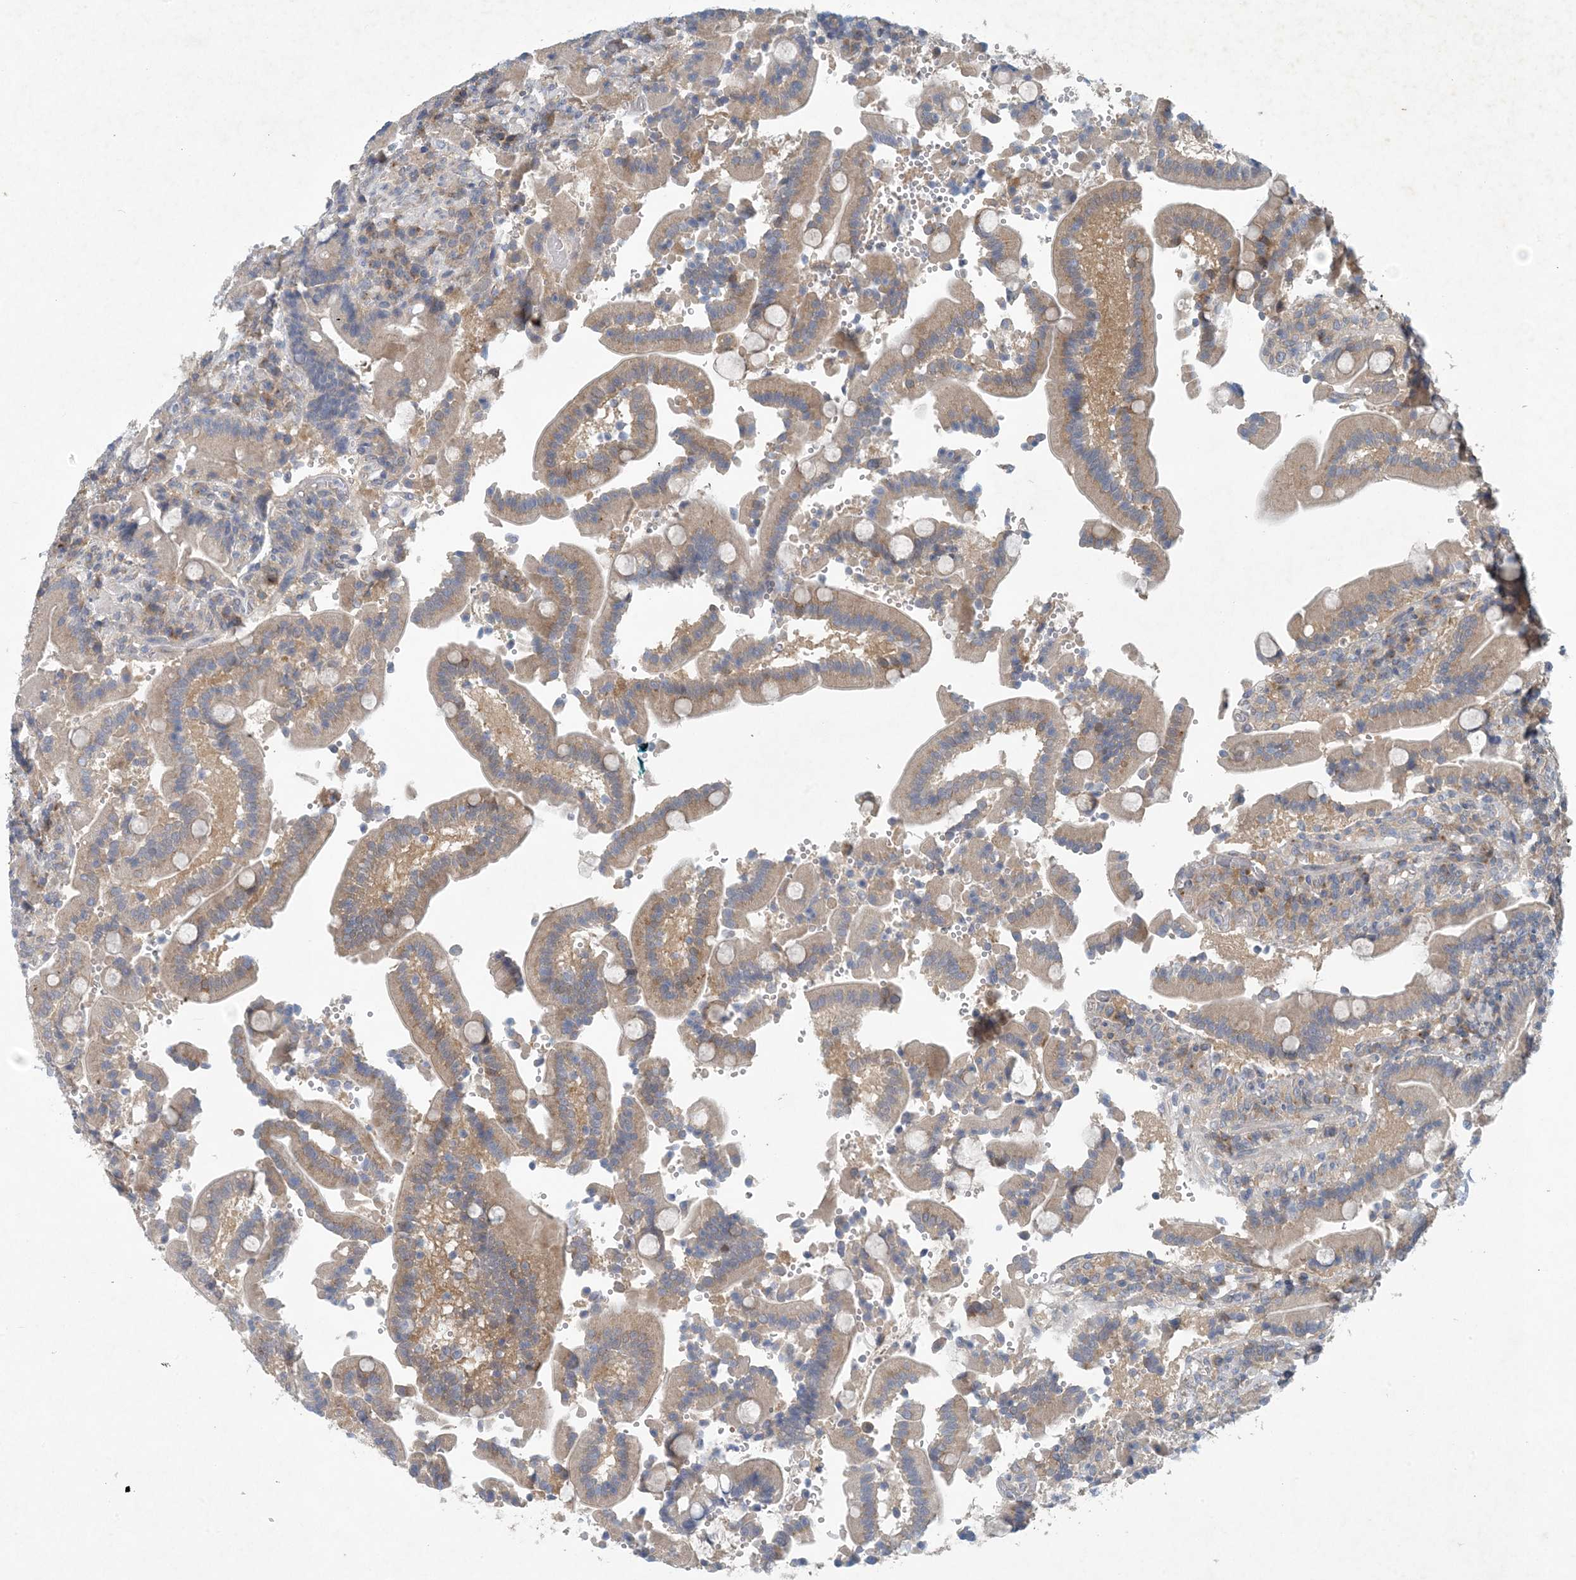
{"staining": {"intensity": "weak", "quantity": "25%-75%", "location": "cytoplasmic/membranous"}, "tissue": "duodenum", "cell_type": "Glandular cells", "image_type": "normal", "snomed": [{"axis": "morphology", "description": "Normal tissue, NOS"}, {"axis": "topography", "description": "Duodenum"}], "caption": "Immunohistochemical staining of unremarkable duodenum exhibits 25%-75% levels of weak cytoplasmic/membranous protein expression in about 25%-75% of glandular cells. The staining was performed using DAB (3,3'-diaminobenzidine) to visualize the protein expression in brown, while the nuclei were stained in blue with hematoxylin (Magnification: 20x).", "gene": "HIKESHI", "patient": {"sex": "female", "age": 62}}